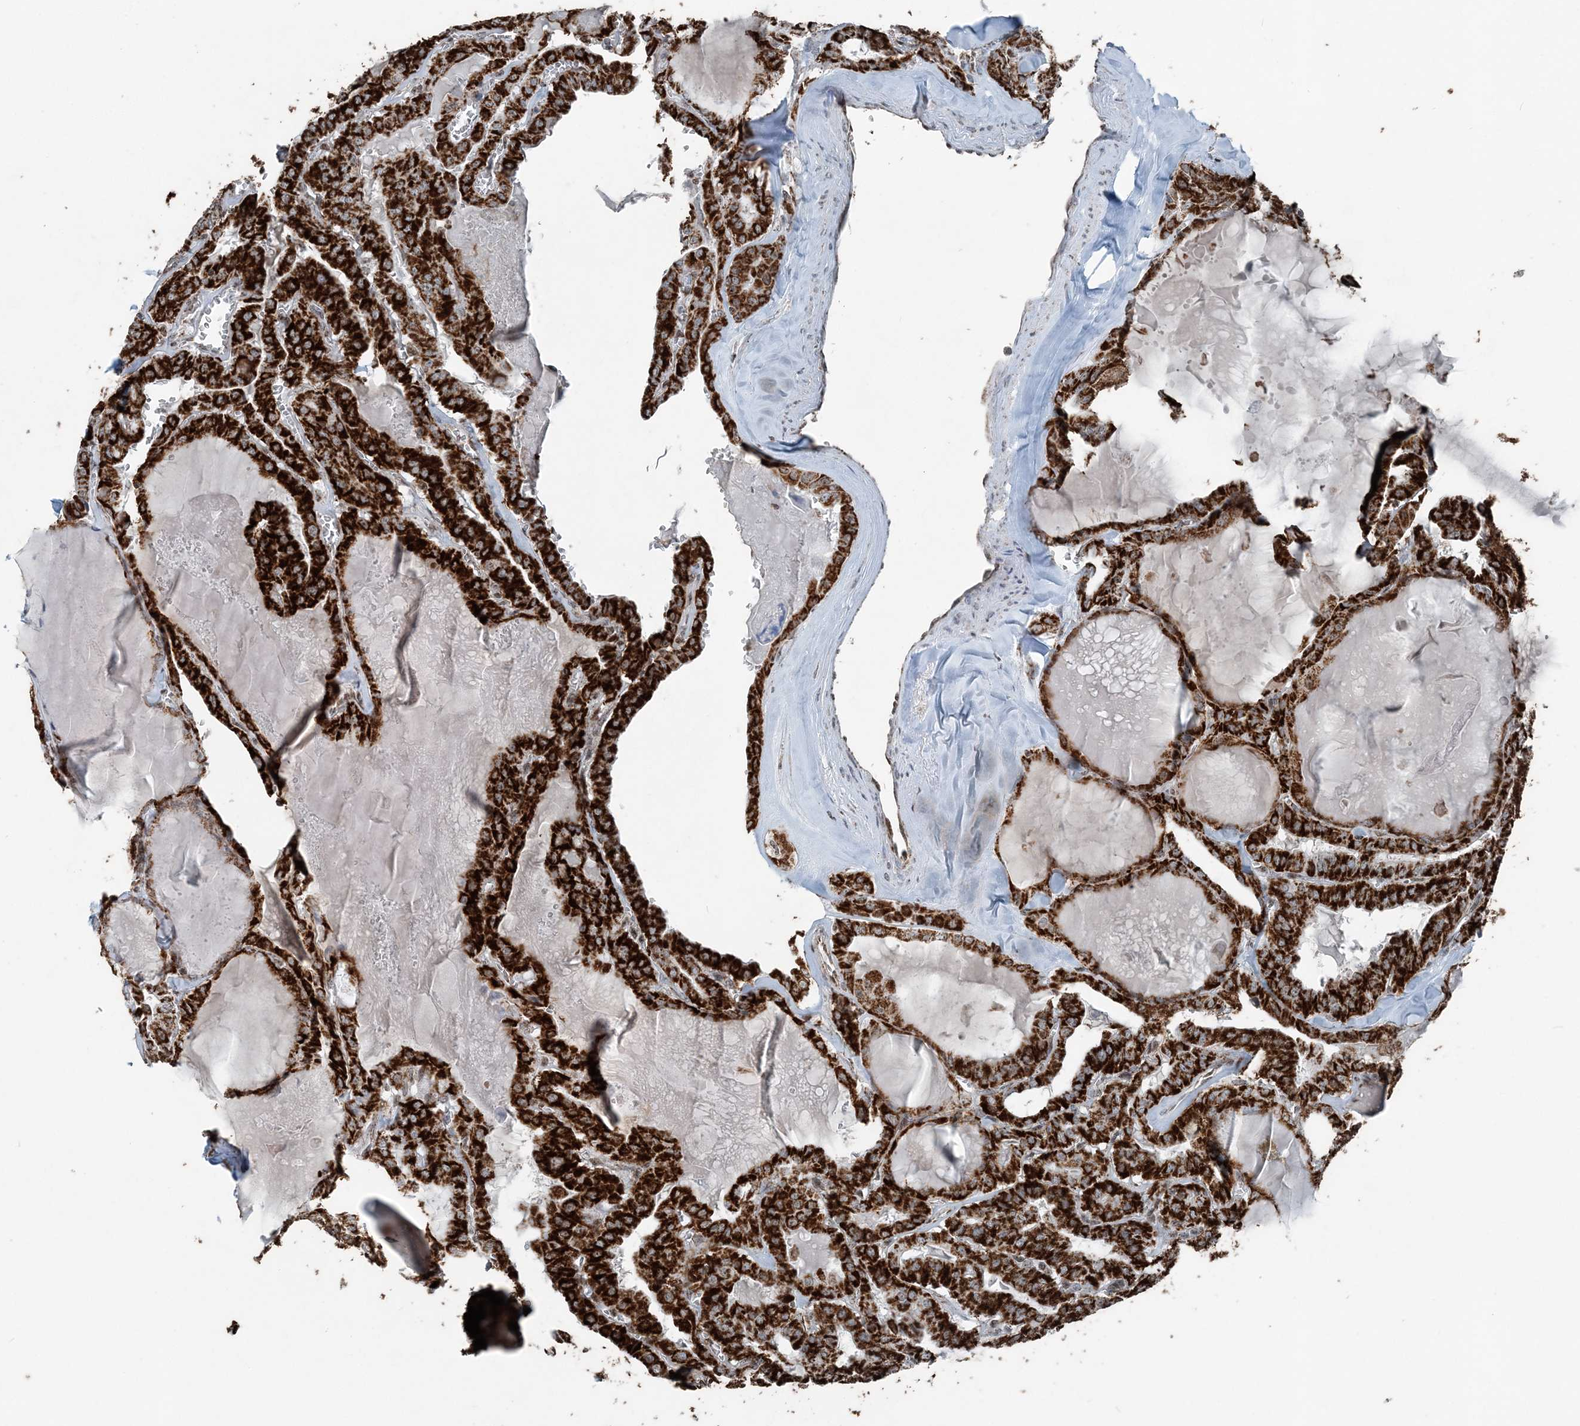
{"staining": {"intensity": "strong", "quantity": ">75%", "location": "cytoplasmic/membranous"}, "tissue": "thyroid cancer", "cell_type": "Tumor cells", "image_type": "cancer", "snomed": [{"axis": "morphology", "description": "Papillary adenocarcinoma, NOS"}, {"axis": "topography", "description": "Thyroid gland"}], "caption": "IHC micrograph of neoplastic tissue: thyroid cancer (papillary adenocarcinoma) stained using immunohistochemistry shows high levels of strong protein expression localized specifically in the cytoplasmic/membranous of tumor cells, appearing as a cytoplasmic/membranous brown color.", "gene": "SUCLG1", "patient": {"sex": "male", "age": 52}}